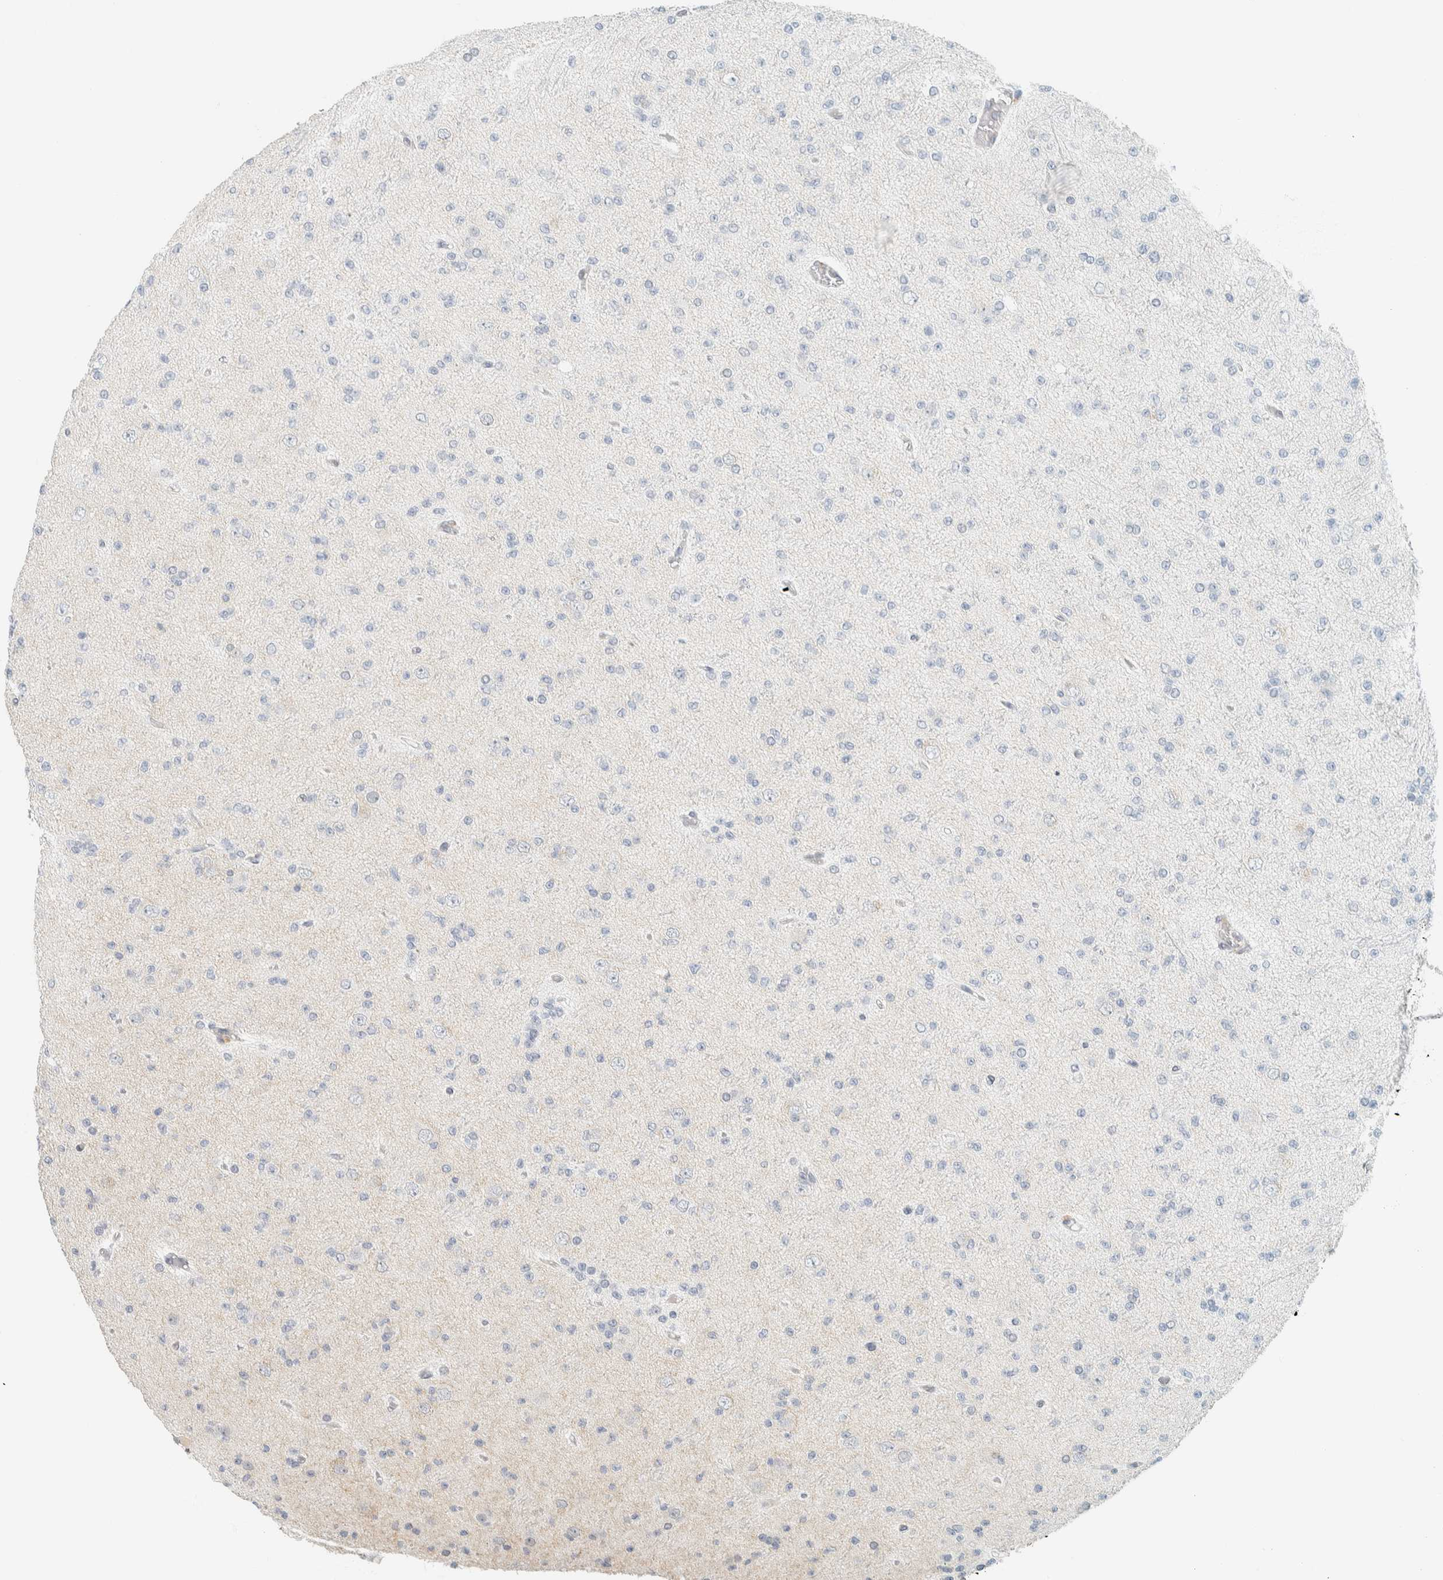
{"staining": {"intensity": "negative", "quantity": "none", "location": "none"}, "tissue": "glioma", "cell_type": "Tumor cells", "image_type": "cancer", "snomed": [{"axis": "morphology", "description": "Glioma, malignant, Low grade"}, {"axis": "topography", "description": "Brain"}], "caption": "This is an IHC micrograph of human glioma. There is no staining in tumor cells.", "gene": "C1QTNF12", "patient": {"sex": "female", "age": 22}}